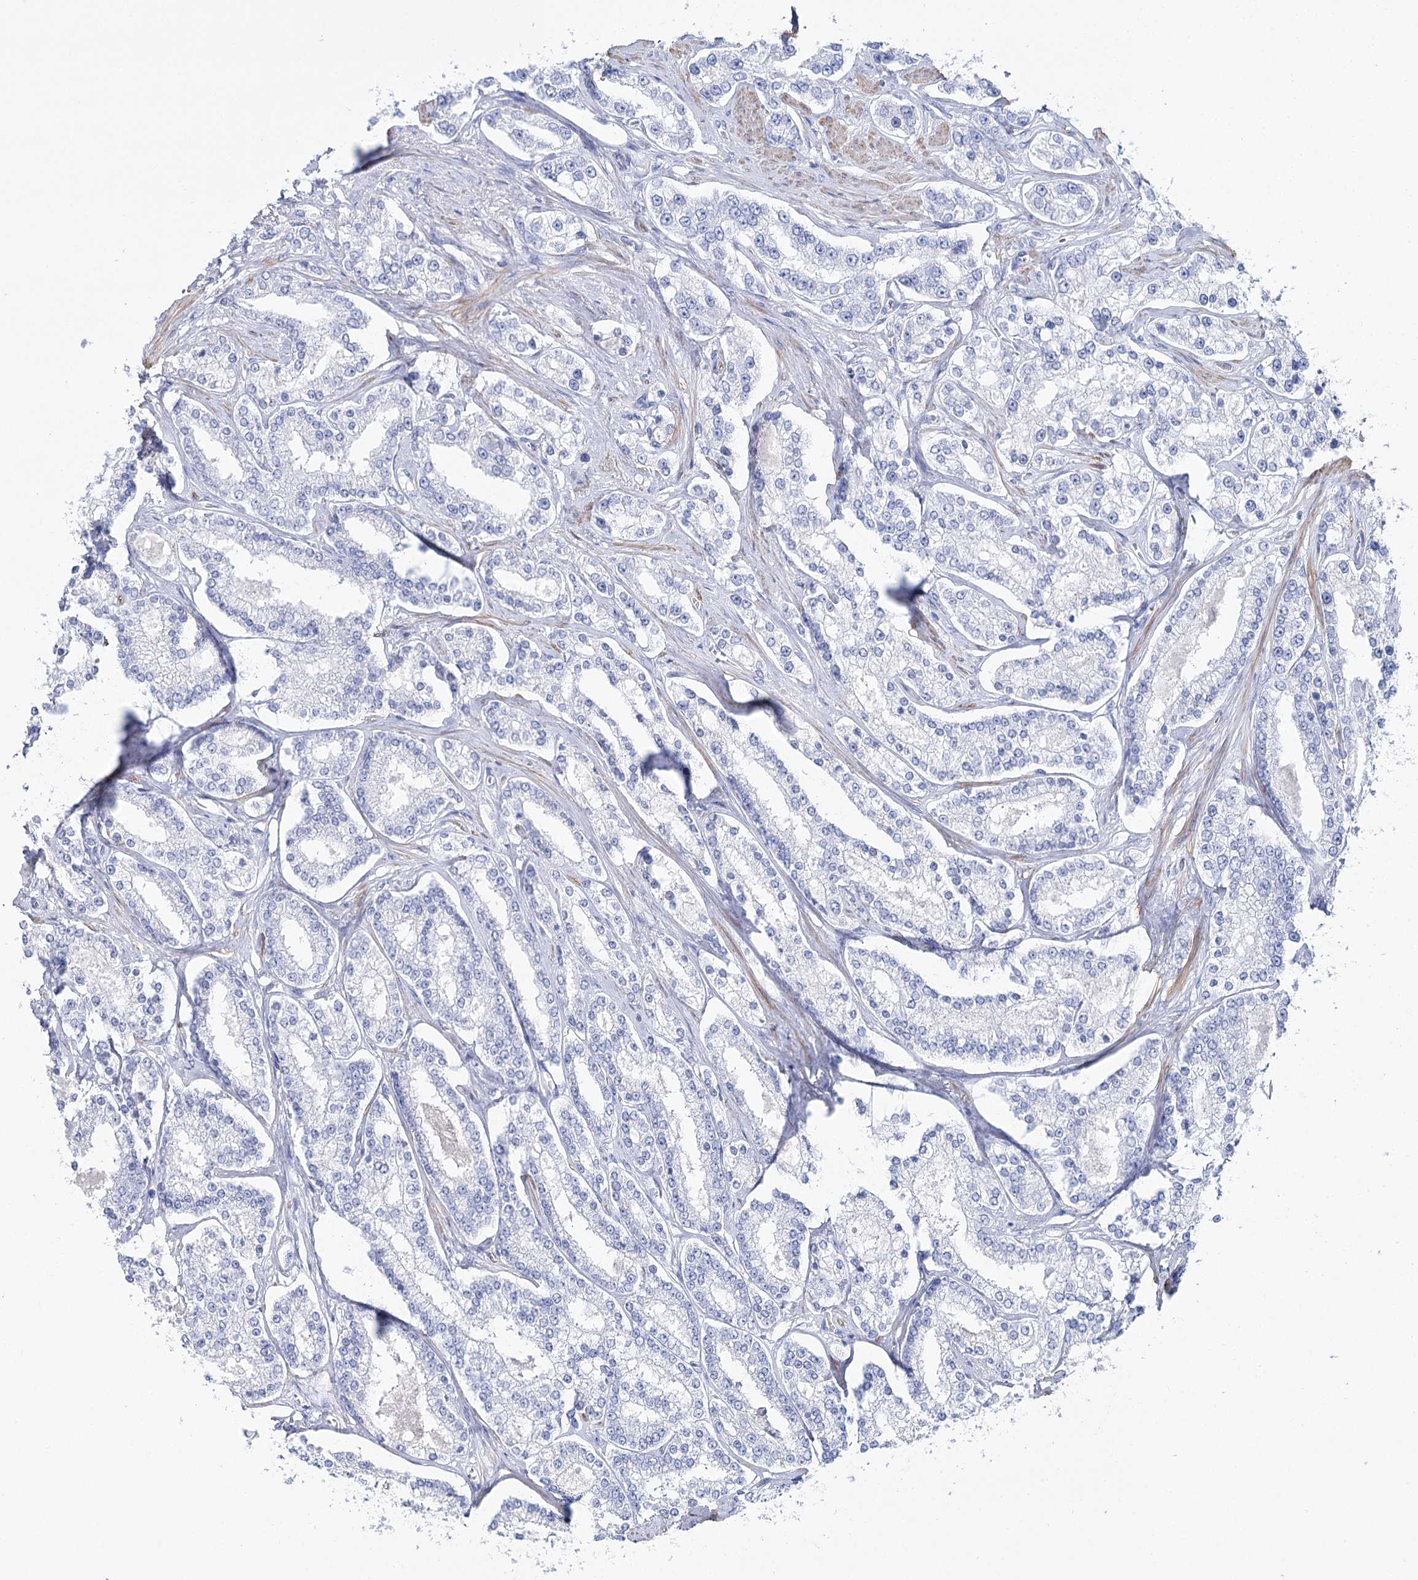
{"staining": {"intensity": "negative", "quantity": "none", "location": "none"}, "tissue": "prostate cancer", "cell_type": "Tumor cells", "image_type": "cancer", "snomed": [{"axis": "morphology", "description": "Normal tissue, NOS"}, {"axis": "morphology", "description": "Adenocarcinoma, High grade"}, {"axis": "topography", "description": "Prostate"}], "caption": "Immunohistochemical staining of high-grade adenocarcinoma (prostate) exhibits no significant expression in tumor cells.", "gene": "CSN3", "patient": {"sex": "male", "age": 83}}